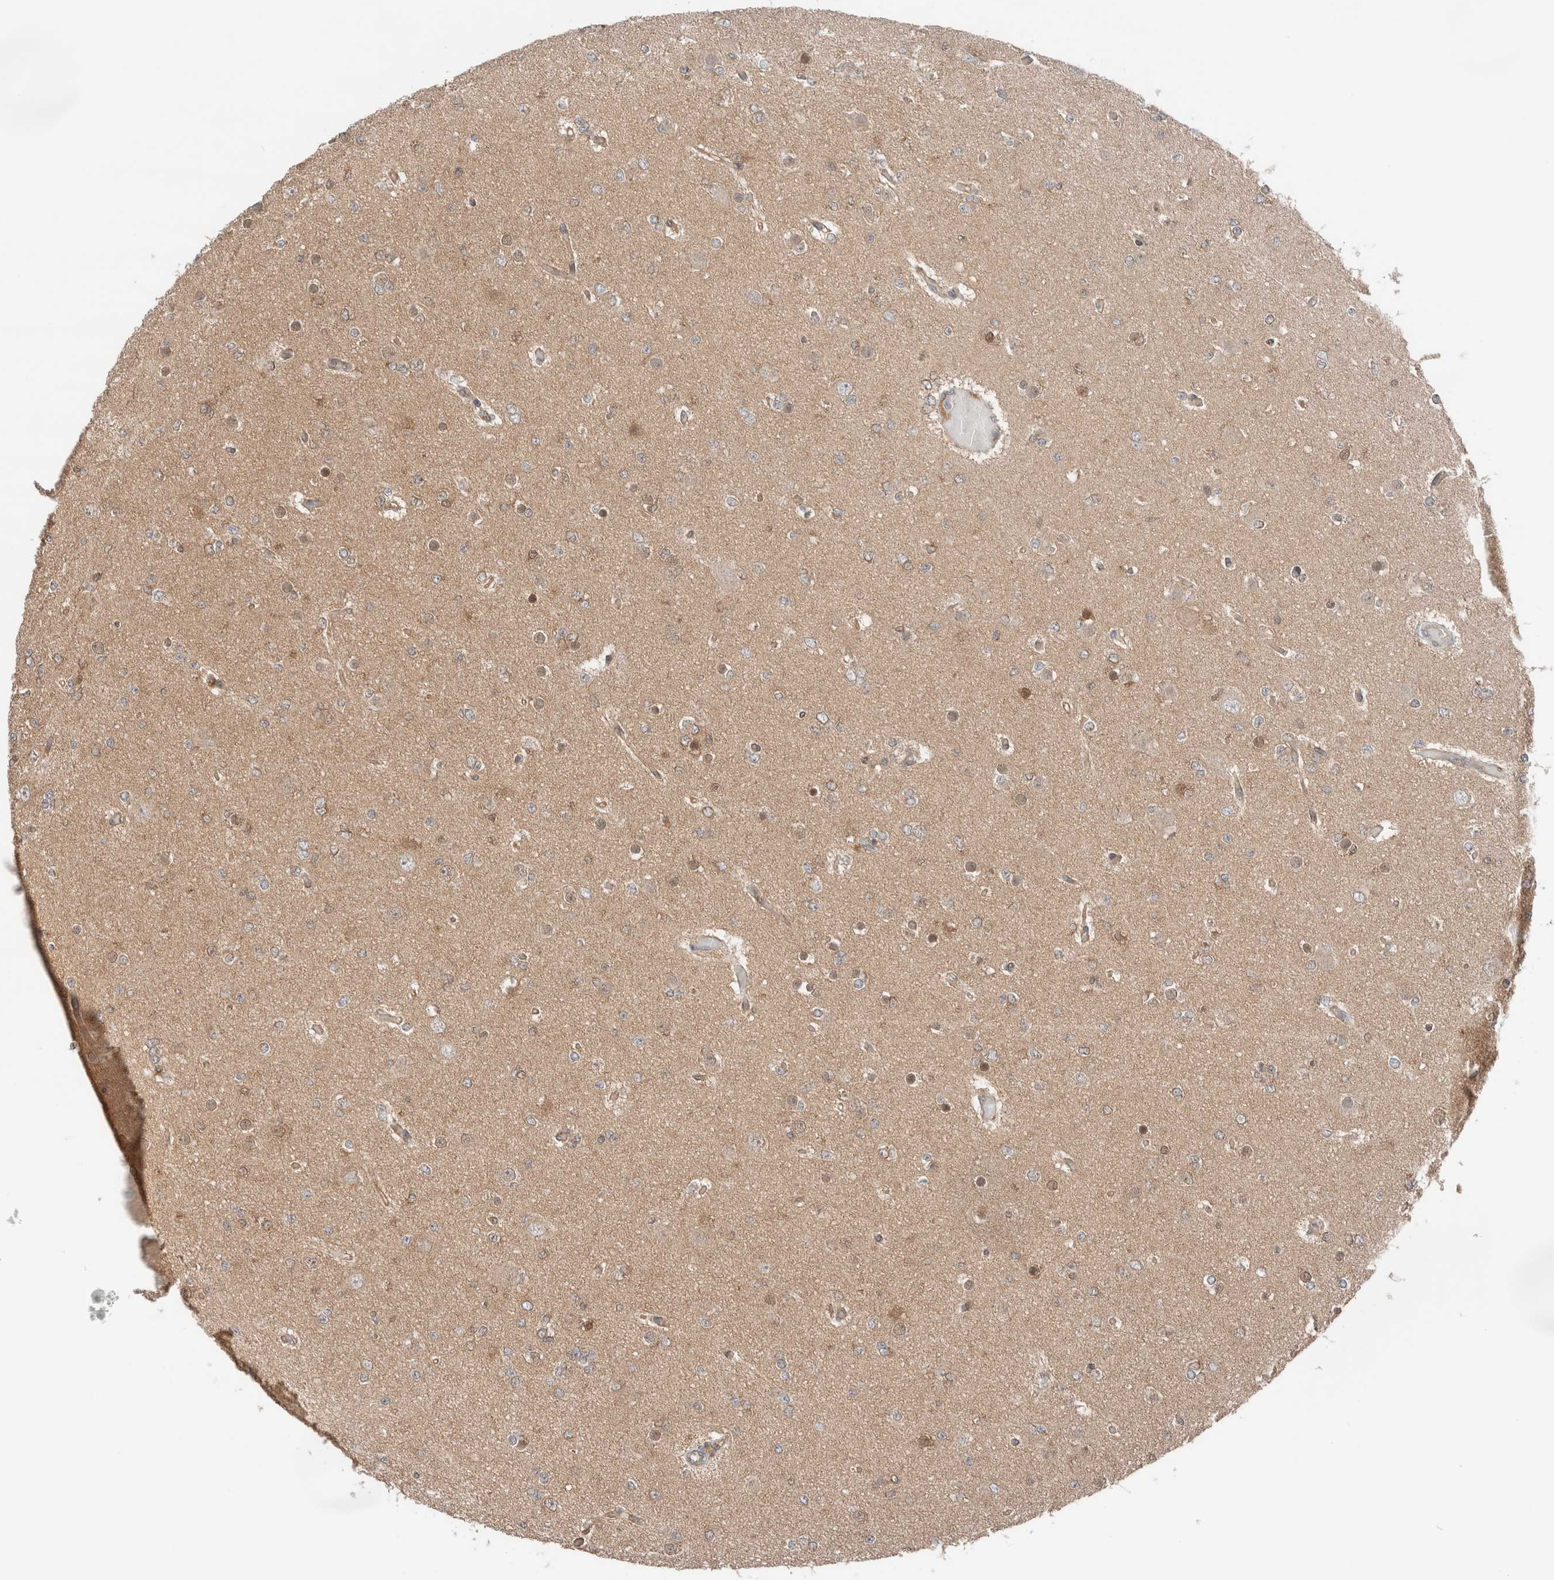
{"staining": {"intensity": "moderate", "quantity": "<25%", "location": "cytoplasmic/membranous,nuclear"}, "tissue": "glioma", "cell_type": "Tumor cells", "image_type": "cancer", "snomed": [{"axis": "morphology", "description": "Glioma, malignant, Low grade"}, {"axis": "topography", "description": "Brain"}], "caption": "Protein expression analysis of human low-grade glioma (malignant) reveals moderate cytoplasmic/membranous and nuclear positivity in approximately <25% of tumor cells.", "gene": "XPNPEP1", "patient": {"sex": "female", "age": 22}}